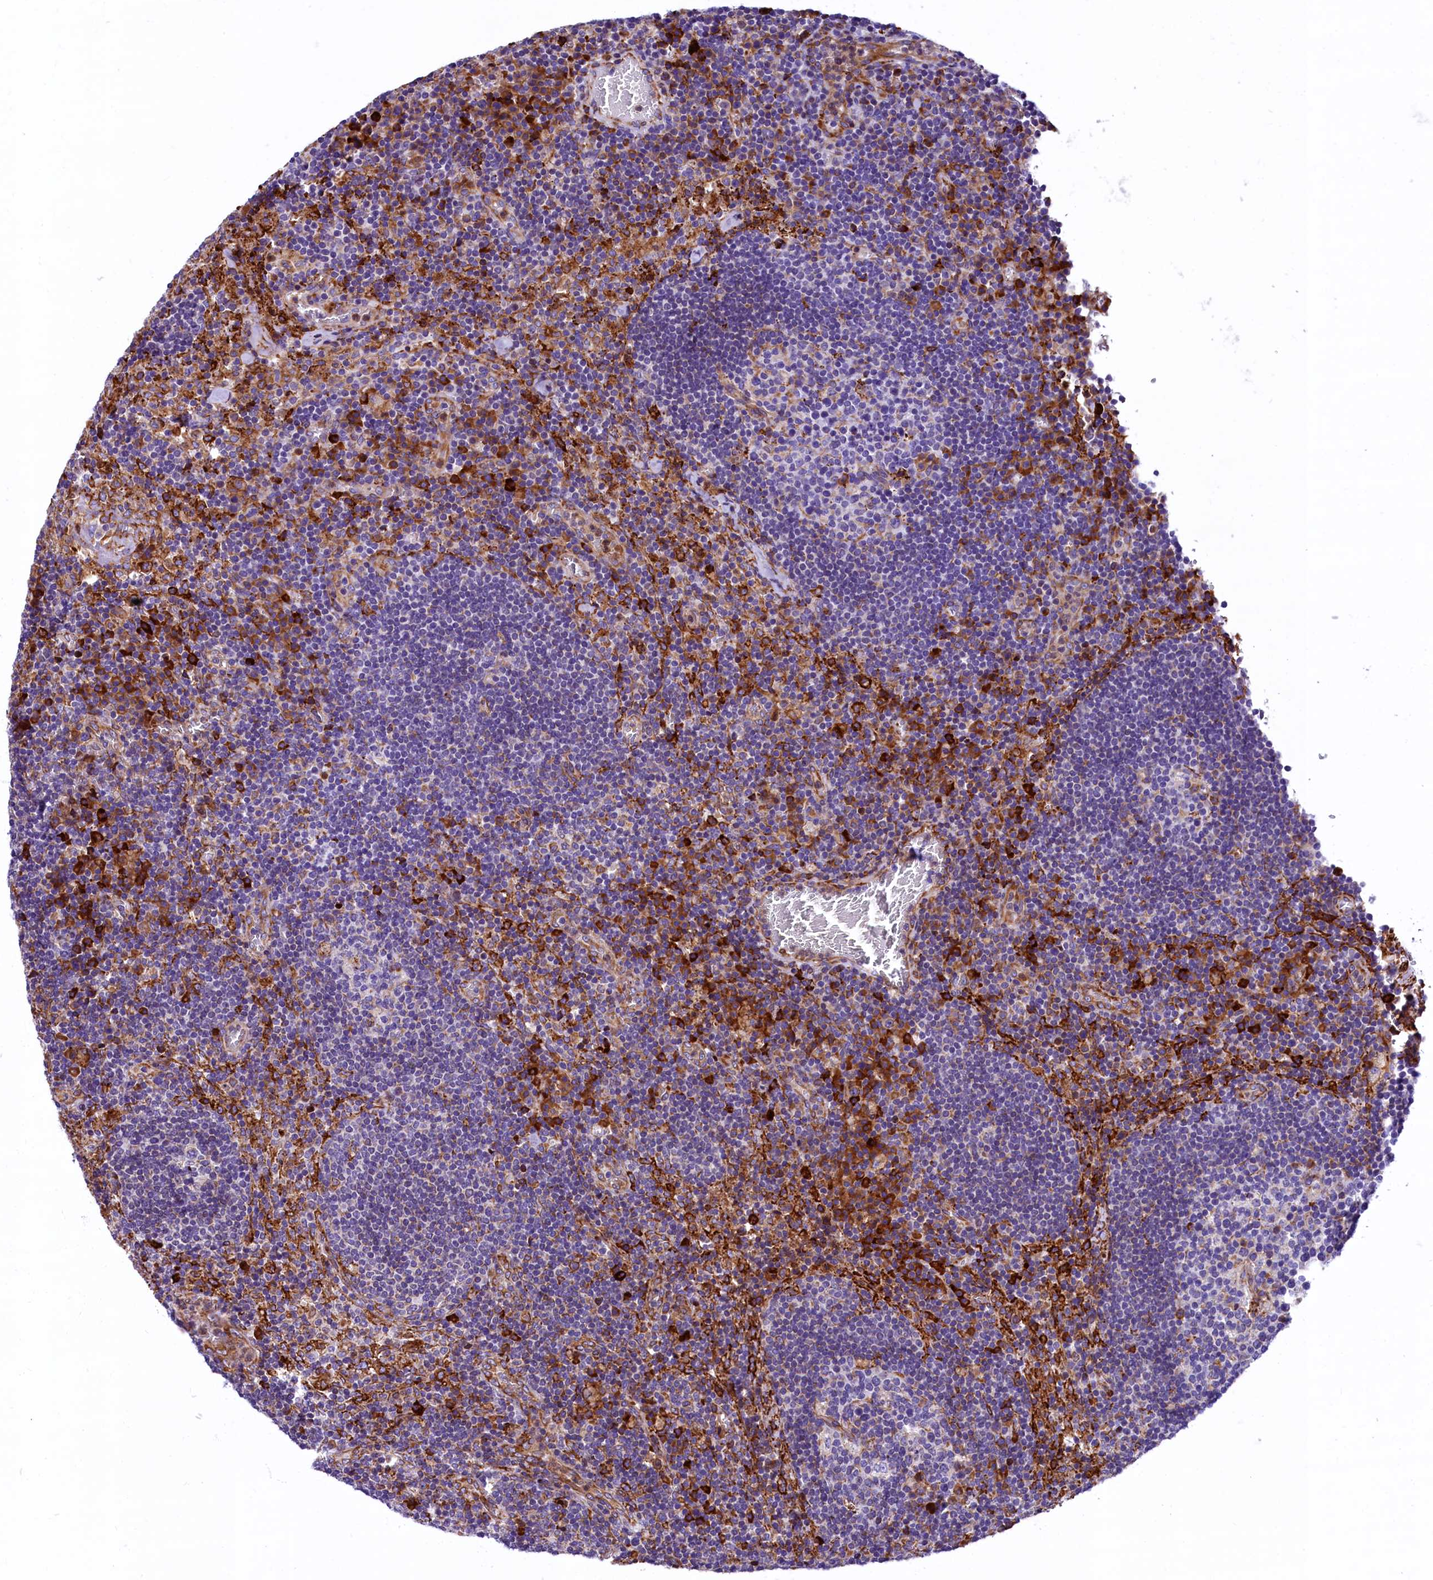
{"staining": {"intensity": "negative", "quantity": "none", "location": "none"}, "tissue": "lymph node", "cell_type": "Germinal center cells", "image_type": "normal", "snomed": [{"axis": "morphology", "description": "Normal tissue, NOS"}, {"axis": "topography", "description": "Lymph node"}], "caption": "A high-resolution histopathology image shows immunohistochemistry staining of unremarkable lymph node, which shows no significant expression in germinal center cells.", "gene": "CMTR2", "patient": {"sex": "male", "age": 58}}